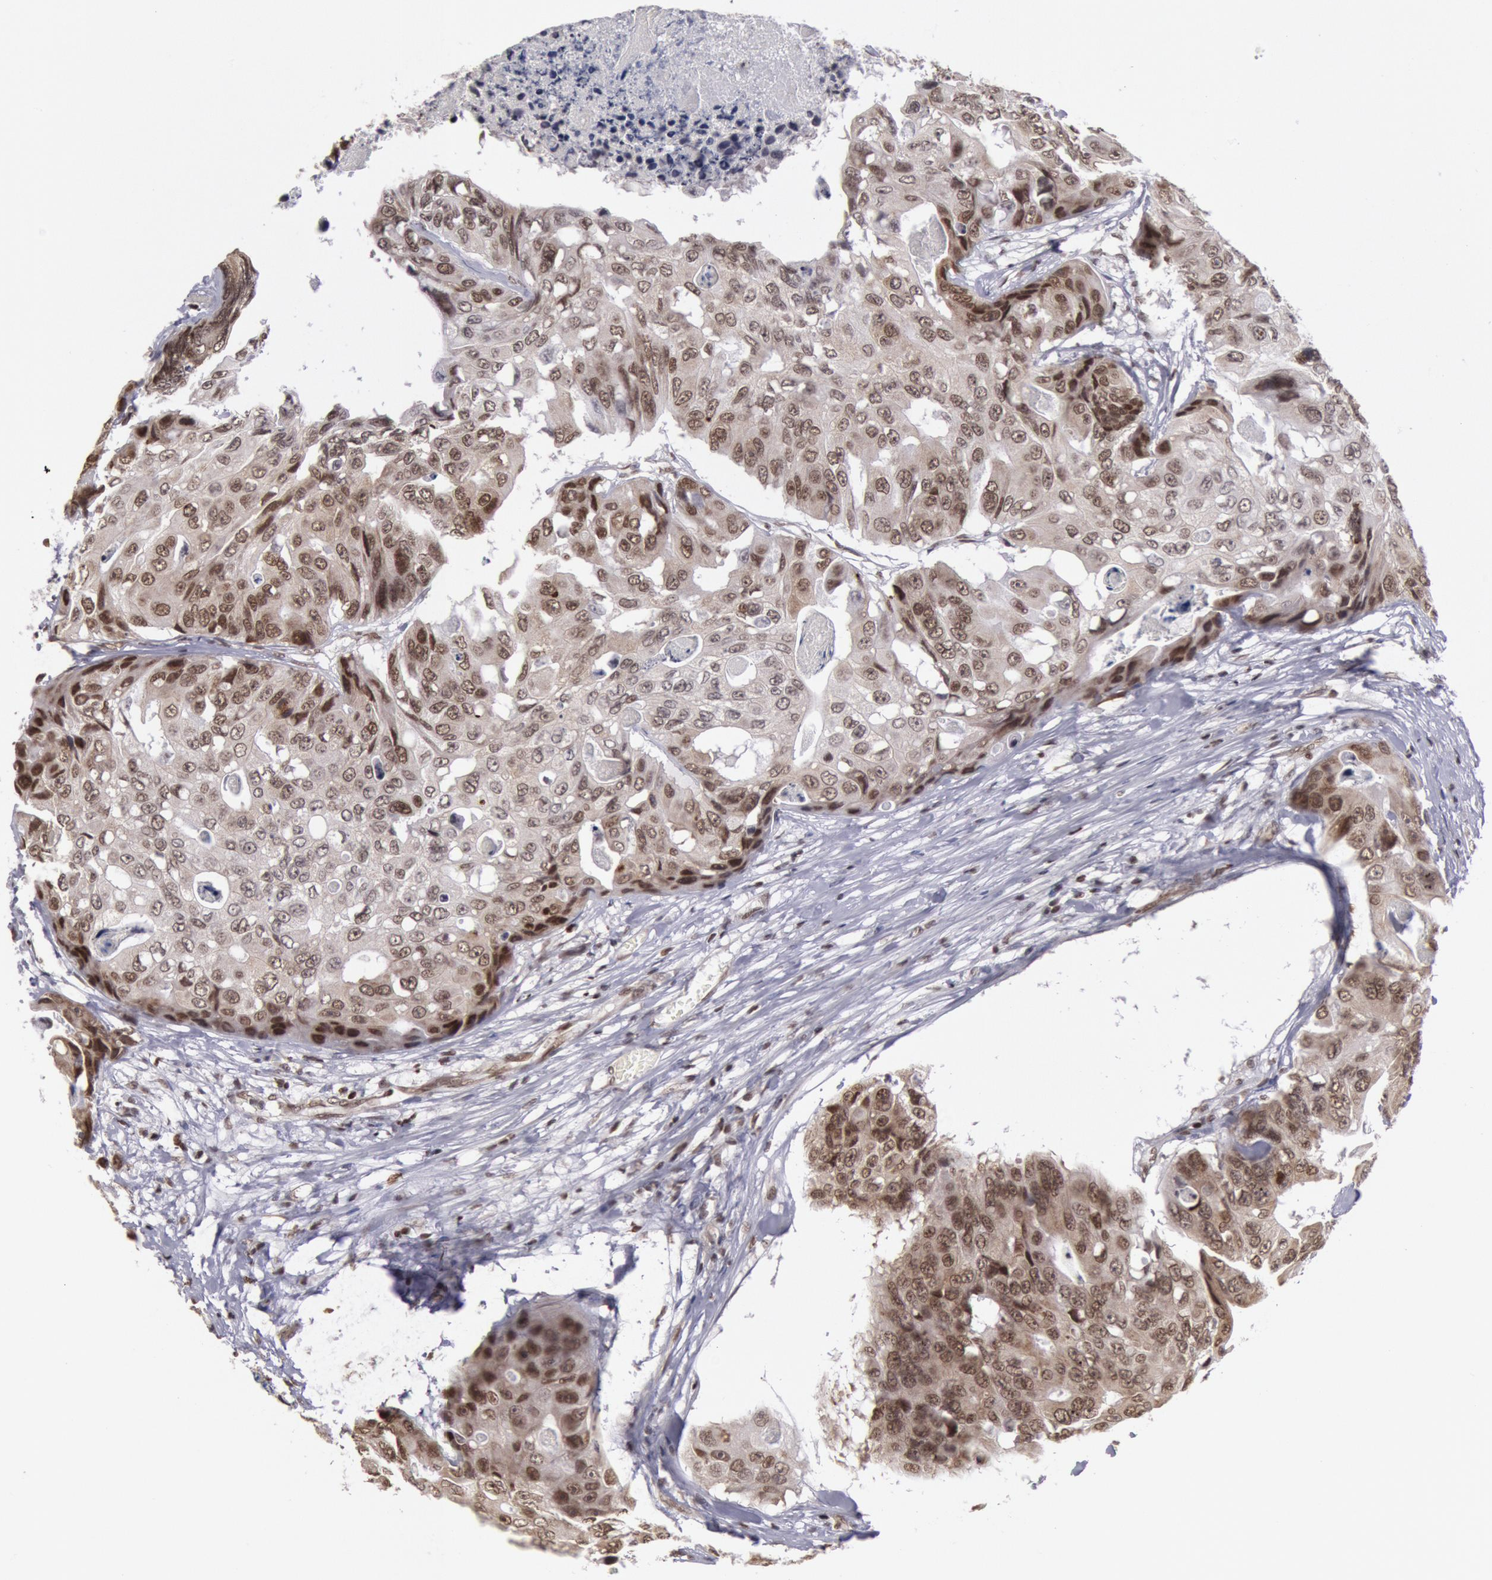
{"staining": {"intensity": "moderate", "quantity": ">75%", "location": "cytoplasmic/membranous,nuclear"}, "tissue": "colorectal cancer", "cell_type": "Tumor cells", "image_type": "cancer", "snomed": [{"axis": "morphology", "description": "Adenocarcinoma, NOS"}, {"axis": "topography", "description": "Colon"}], "caption": "Colorectal cancer (adenocarcinoma) tissue demonstrates moderate cytoplasmic/membranous and nuclear expression in about >75% of tumor cells, visualized by immunohistochemistry.", "gene": "NKAP", "patient": {"sex": "female", "age": 86}}